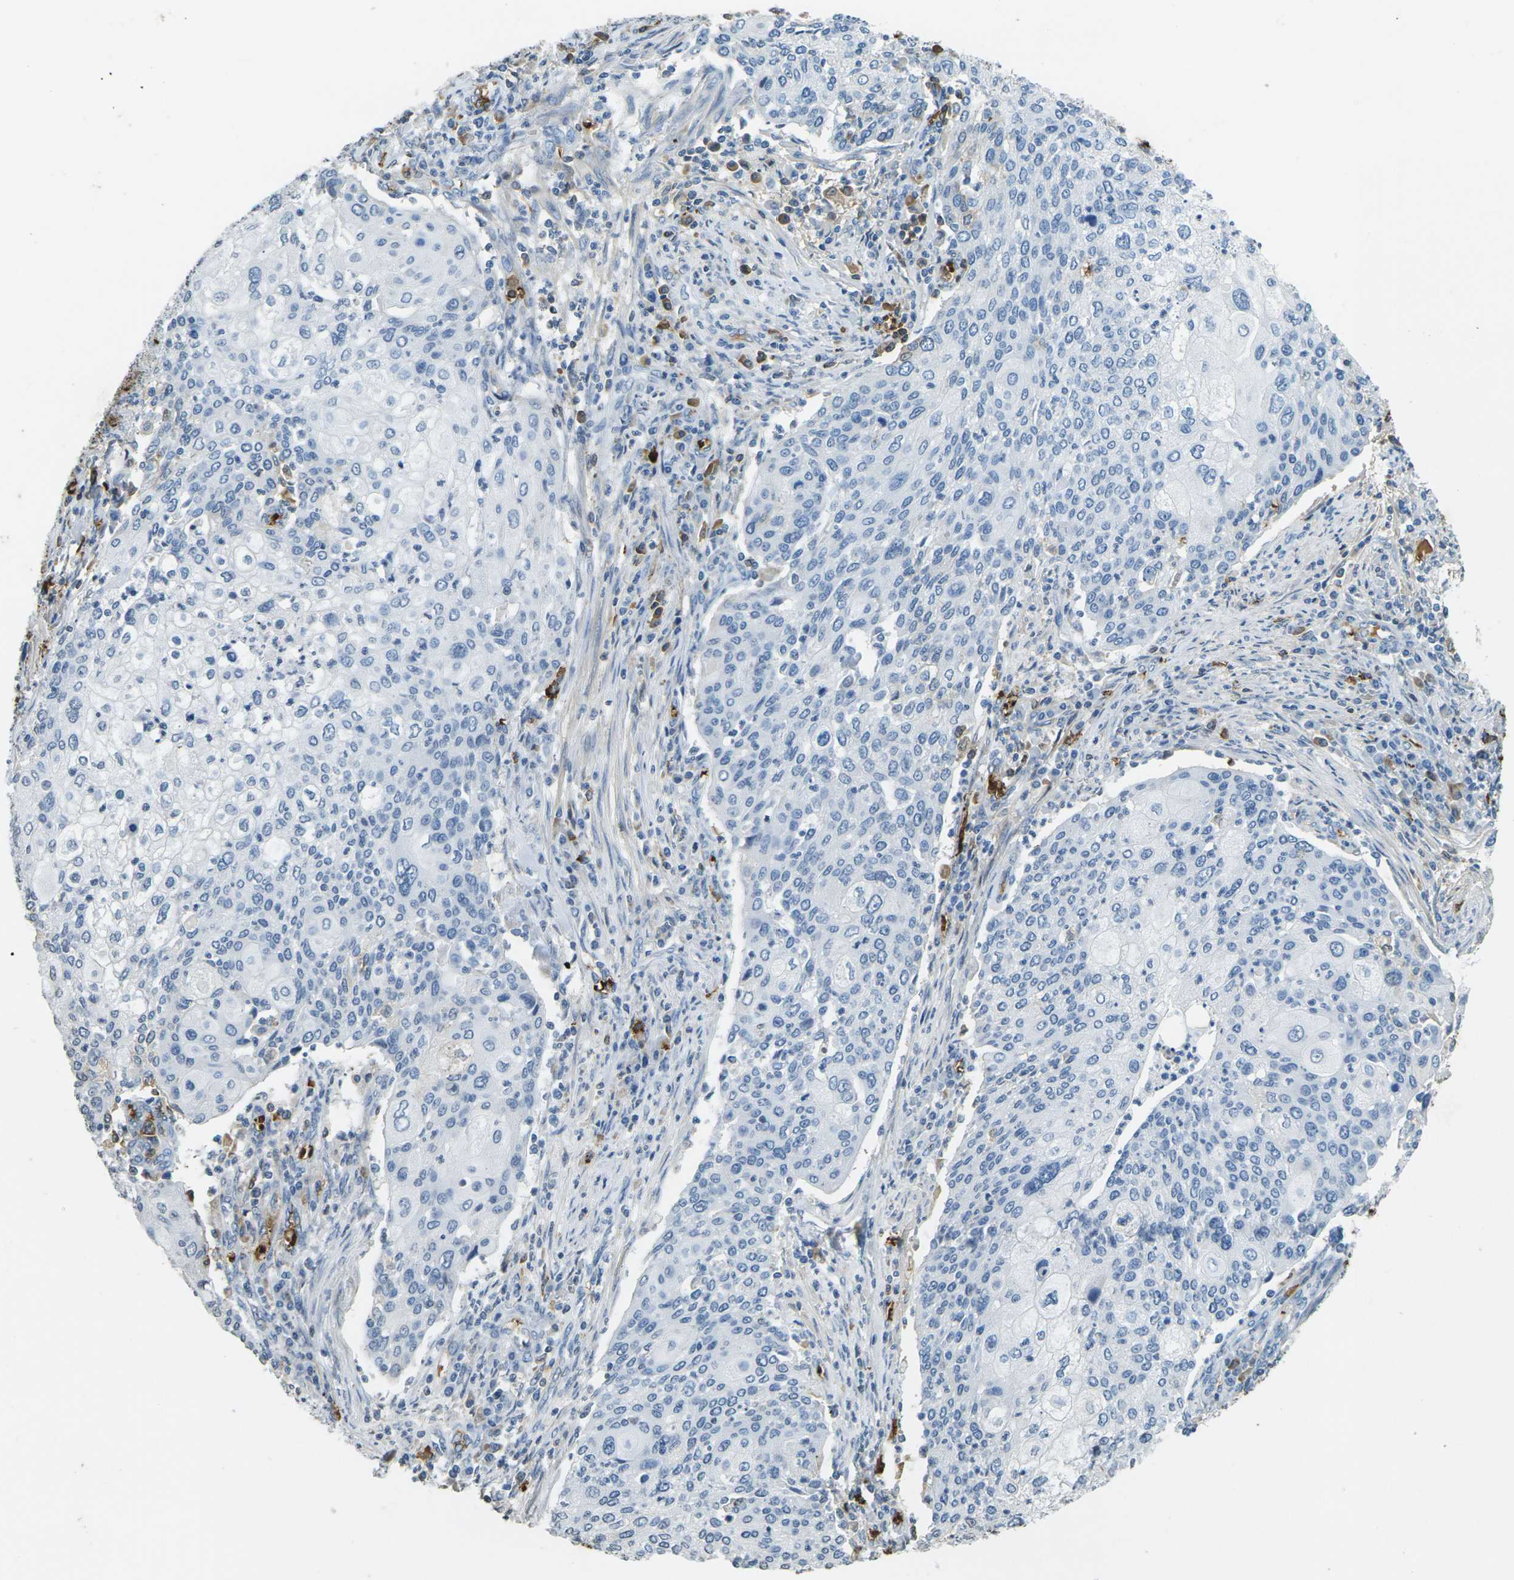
{"staining": {"intensity": "negative", "quantity": "none", "location": "none"}, "tissue": "cervical cancer", "cell_type": "Tumor cells", "image_type": "cancer", "snomed": [{"axis": "morphology", "description": "Squamous cell carcinoma, NOS"}, {"axis": "topography", "description": "Cervix"}], "caption": "The image demonstrates no staining of tumor cells in cervical cancer.", "gene": "HBB", "patient": {"sex": "female", "age": 40}}